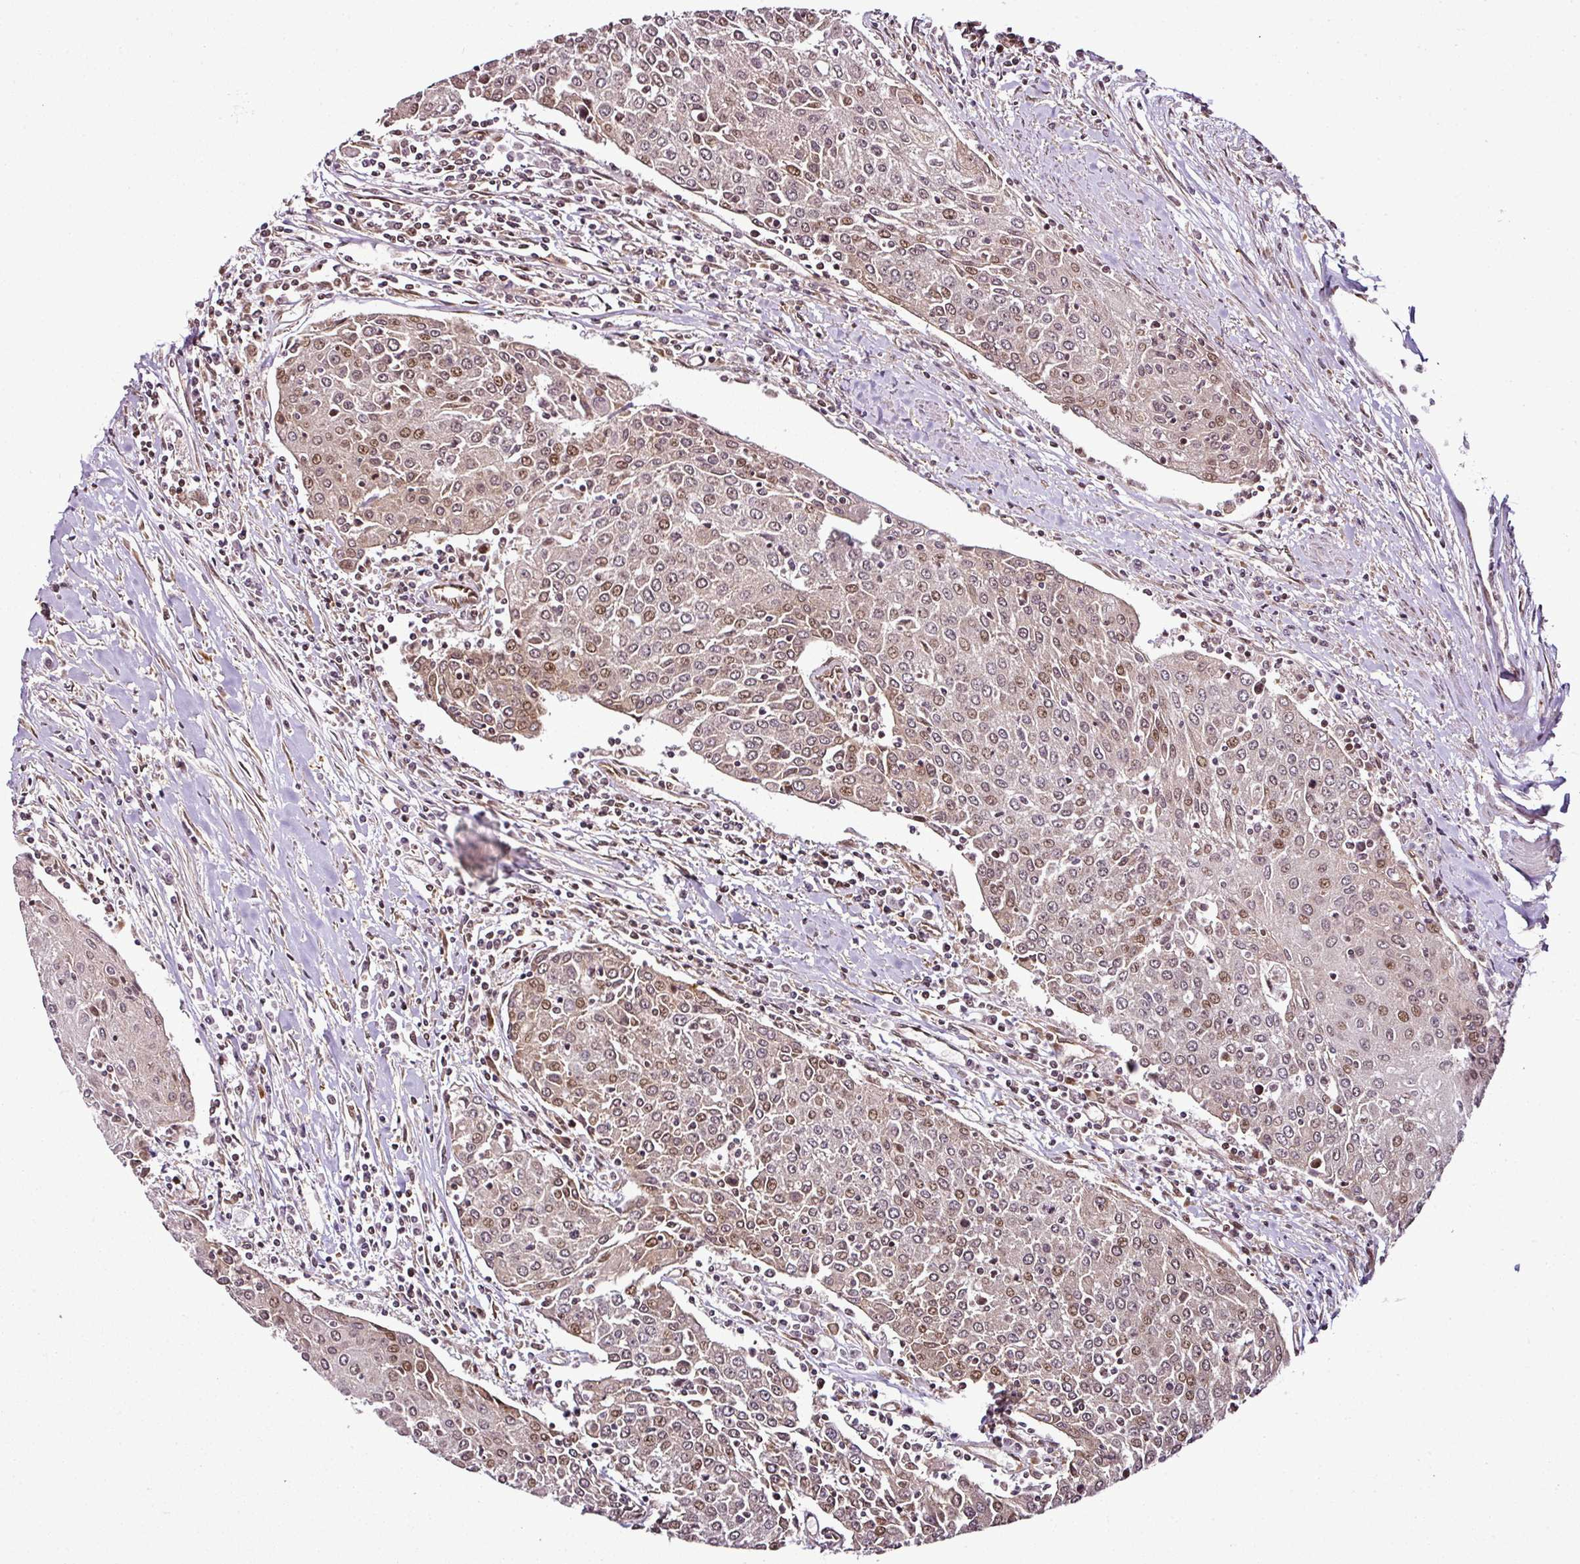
{"staining": {"intensity": "weak", "quantity": ">75%", "location": "nuclear"}, "tissue": "urothelial cancer", "cell_type": "Tumor cells", "image_type": "cancer", "snomed": [{"axis": "morphology", "description": "Urothelial carcinoma, High grade"}, {"axis": "topography", "description": "Urinary bladder"}], "caption": "The immunohistochemical stain highlights weak nuclear positivity in tumor cells of urothelial cancer tissue. The staining was performed using DAB (3,3'-diaminobenzidine) to visualize the protein expression in brown, while the nuclei were stained in blue with hematoxylin (Magnification: 20x).", "gene": "COPRS", "patient": {"sex": "female", "age": 85}}